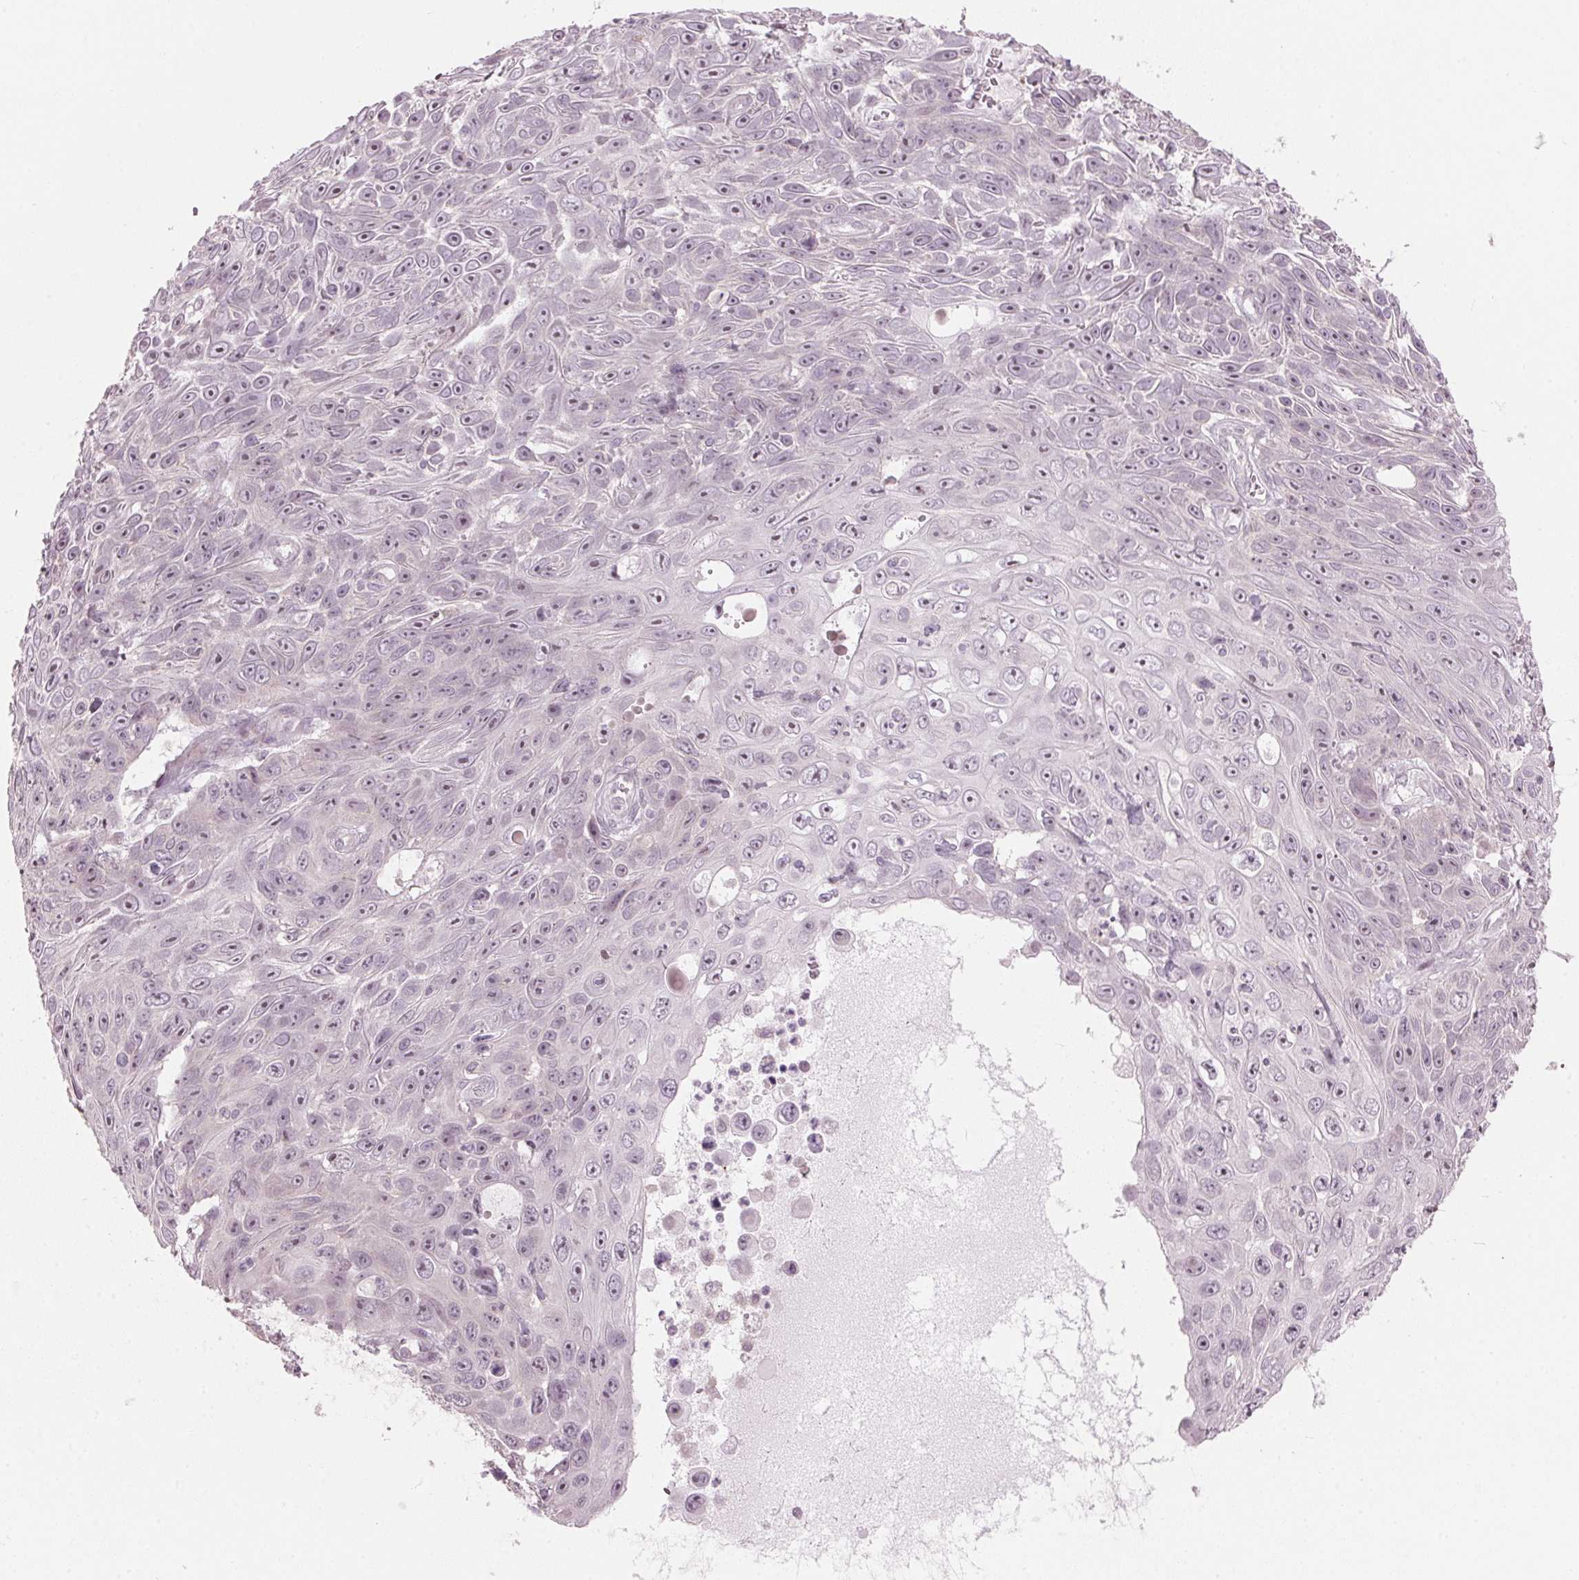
{"staining": {"intensity": "negative", "quantity": "none", "location": "none"}, "tissue": "skin cancer", "cell_type": "Tumor cells", "image_type": "cancer", "snomed": [{"axis": "morphology", "description": "Squamous cell carcinoma, NOS"}, {"axis": "topography", "description": "Skin"}], "caption": "IHC of skin cancer exhibits no staining in tumor cells.", "gene": "TMED6", "patient": {"sex": "male", "age": 82}}